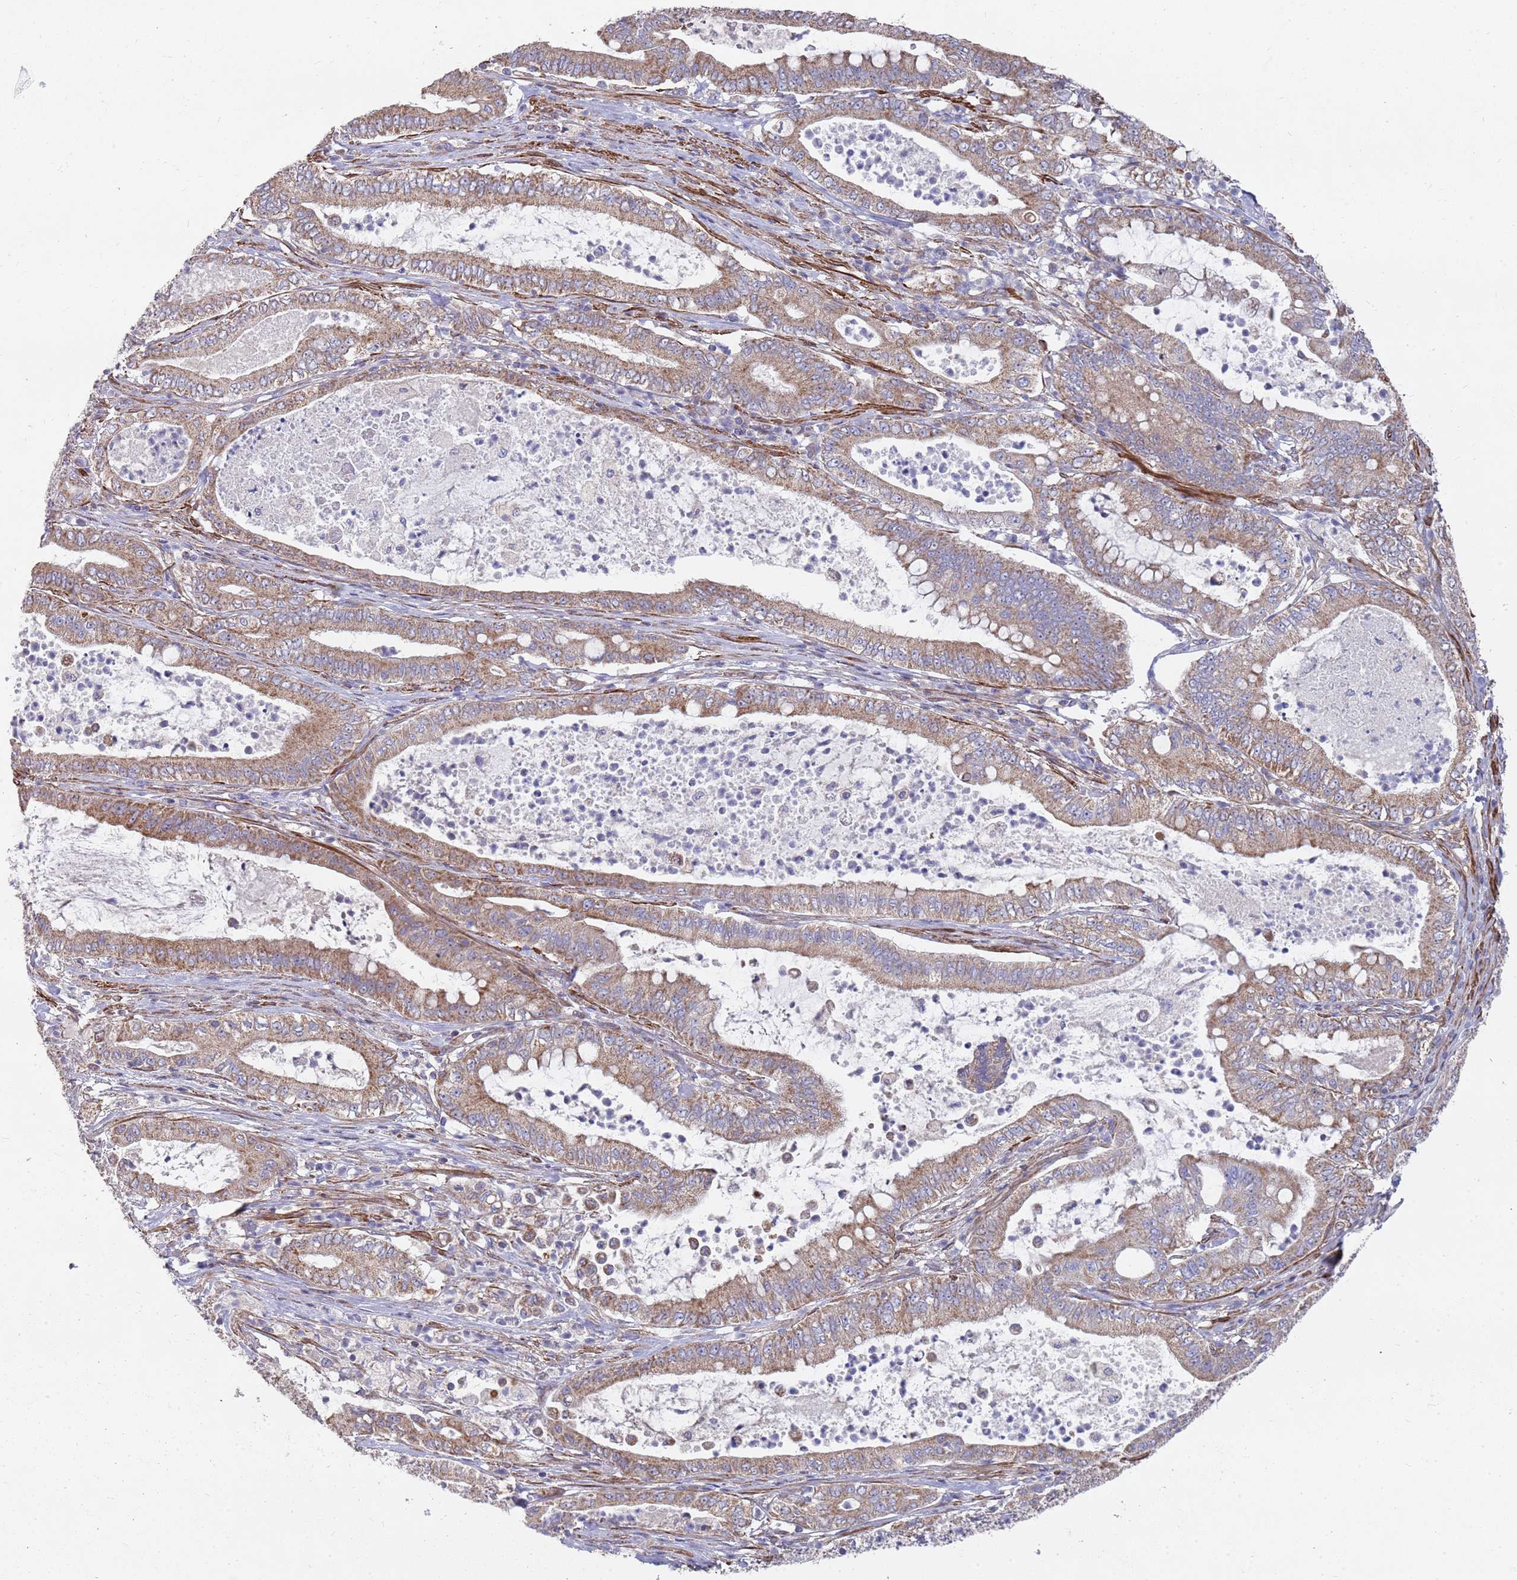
{"staining": {"intensity": "moderate", "quantity": ">75%", "location": "cytoplasmic/membranous"}, "tissue": "pancreatic cancer", "cell_type": "Tumor cells", "image_type": "cancer", "snomed": [{"axis": "morphology", "description": "Adenocarcinoma, NOS"}, {"axis": "topography", "description": "Pancreas"}], "caption": "About >75% of tumor cells in pancreatic adenocarcinoma show moderate cytoplasmic/membranous protein expression as visualized by brown immunohistochemical staining.", "gene": "WDFY3", "patient": {"sex": "male", "age": 71}}